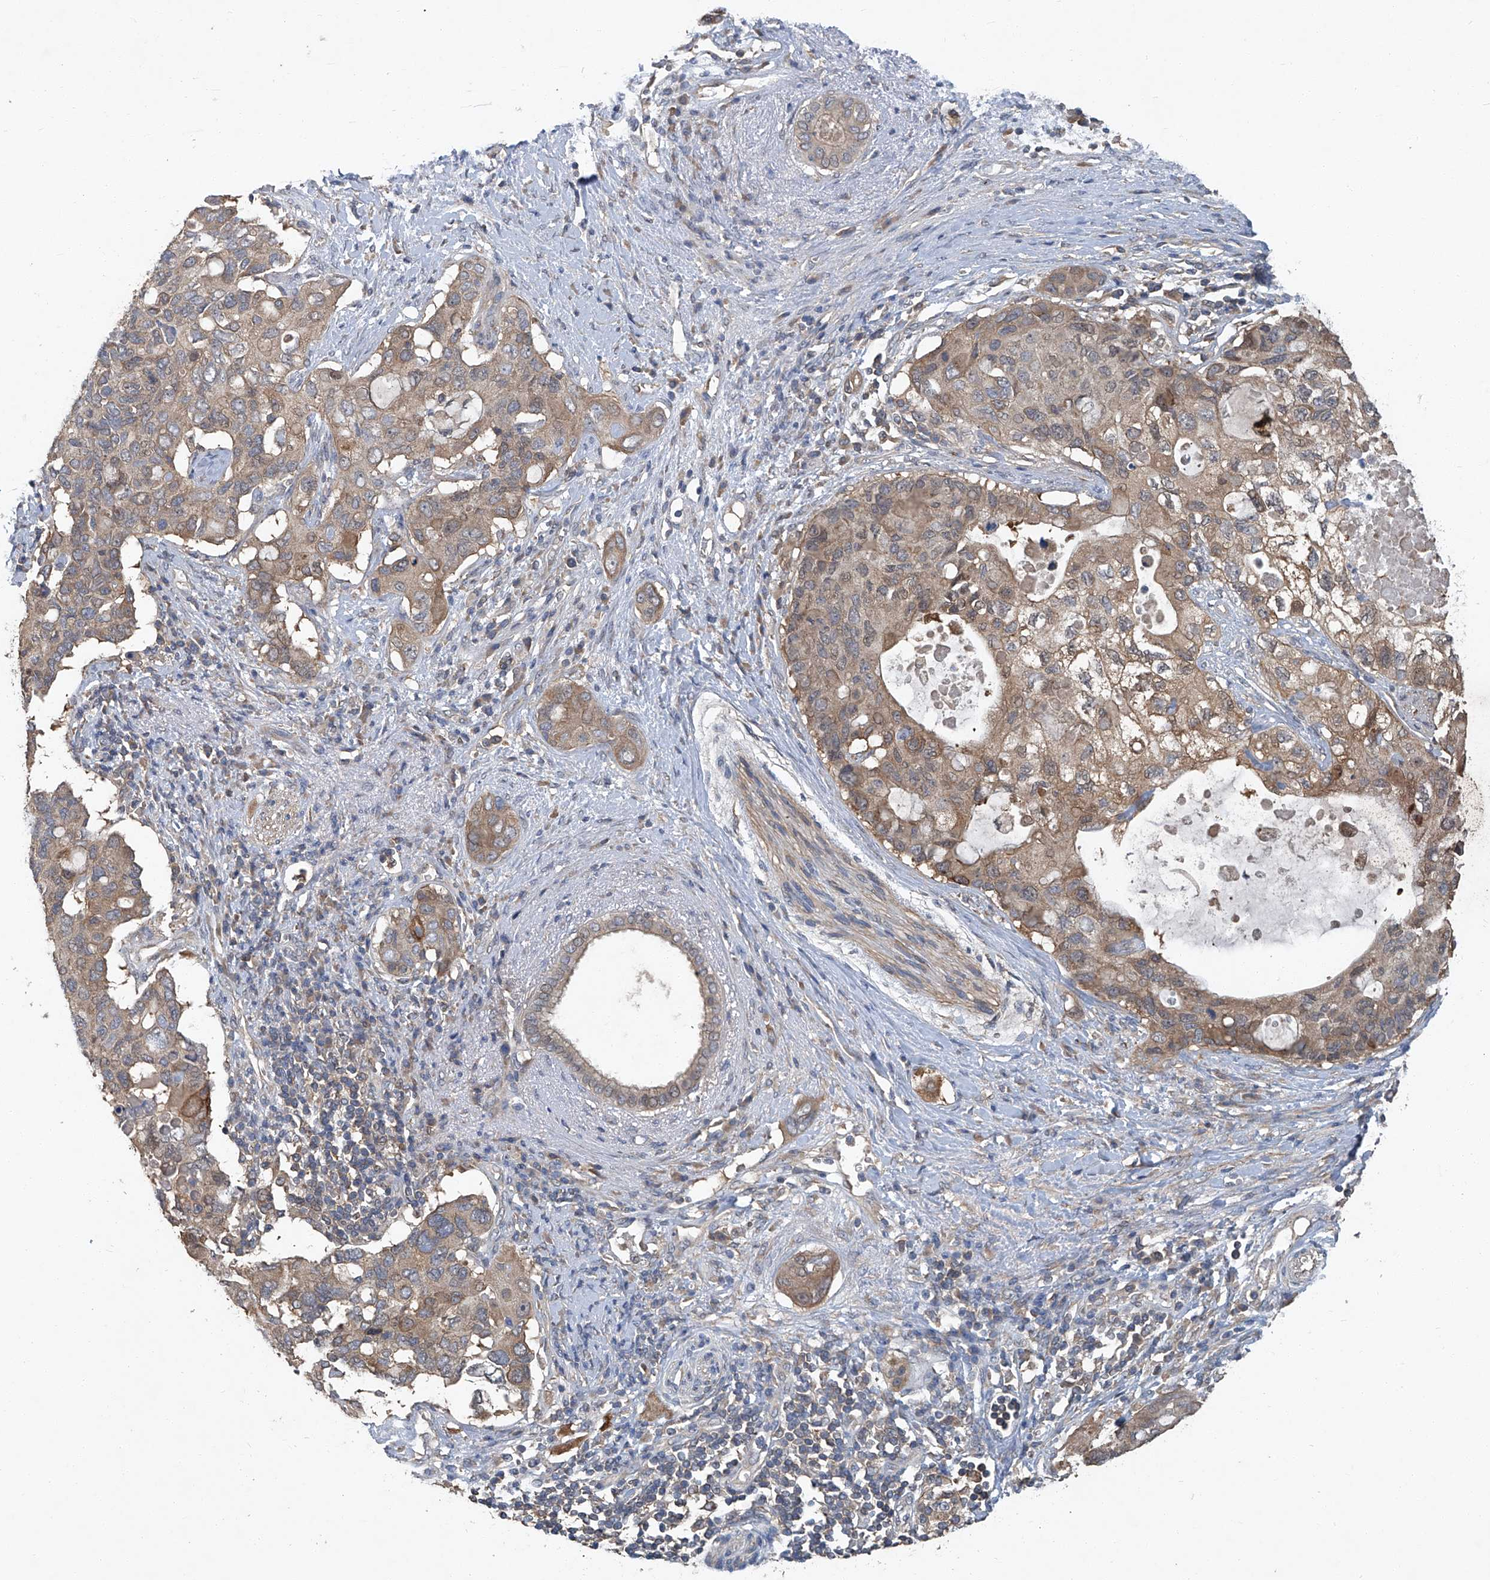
{"staining": {"intensity": "weak", "quantity": ">75%", "location": "cytoplasmic/membranous"}, "tissue": "pancreatic cancer", "cell_type": "Tumor cells", "image_type": "cancer", "snomed": [{"axis": "morphology", "description": "Adenocarcinoma, NOS"}, {"axis": "topography", "description": "Pancreas"}], "caption": "Brown immunohistochemical staining in pancreatic cancer (adenocarcinoma) demonstrates weak cytoplasmic/membranous positivity in approximately >75% of tumor cells. (DAB IHC with brightfield microscopy, high magnification).", "gene": "ANKRD34A", "patient": {"sex": "female", "age": 56}}